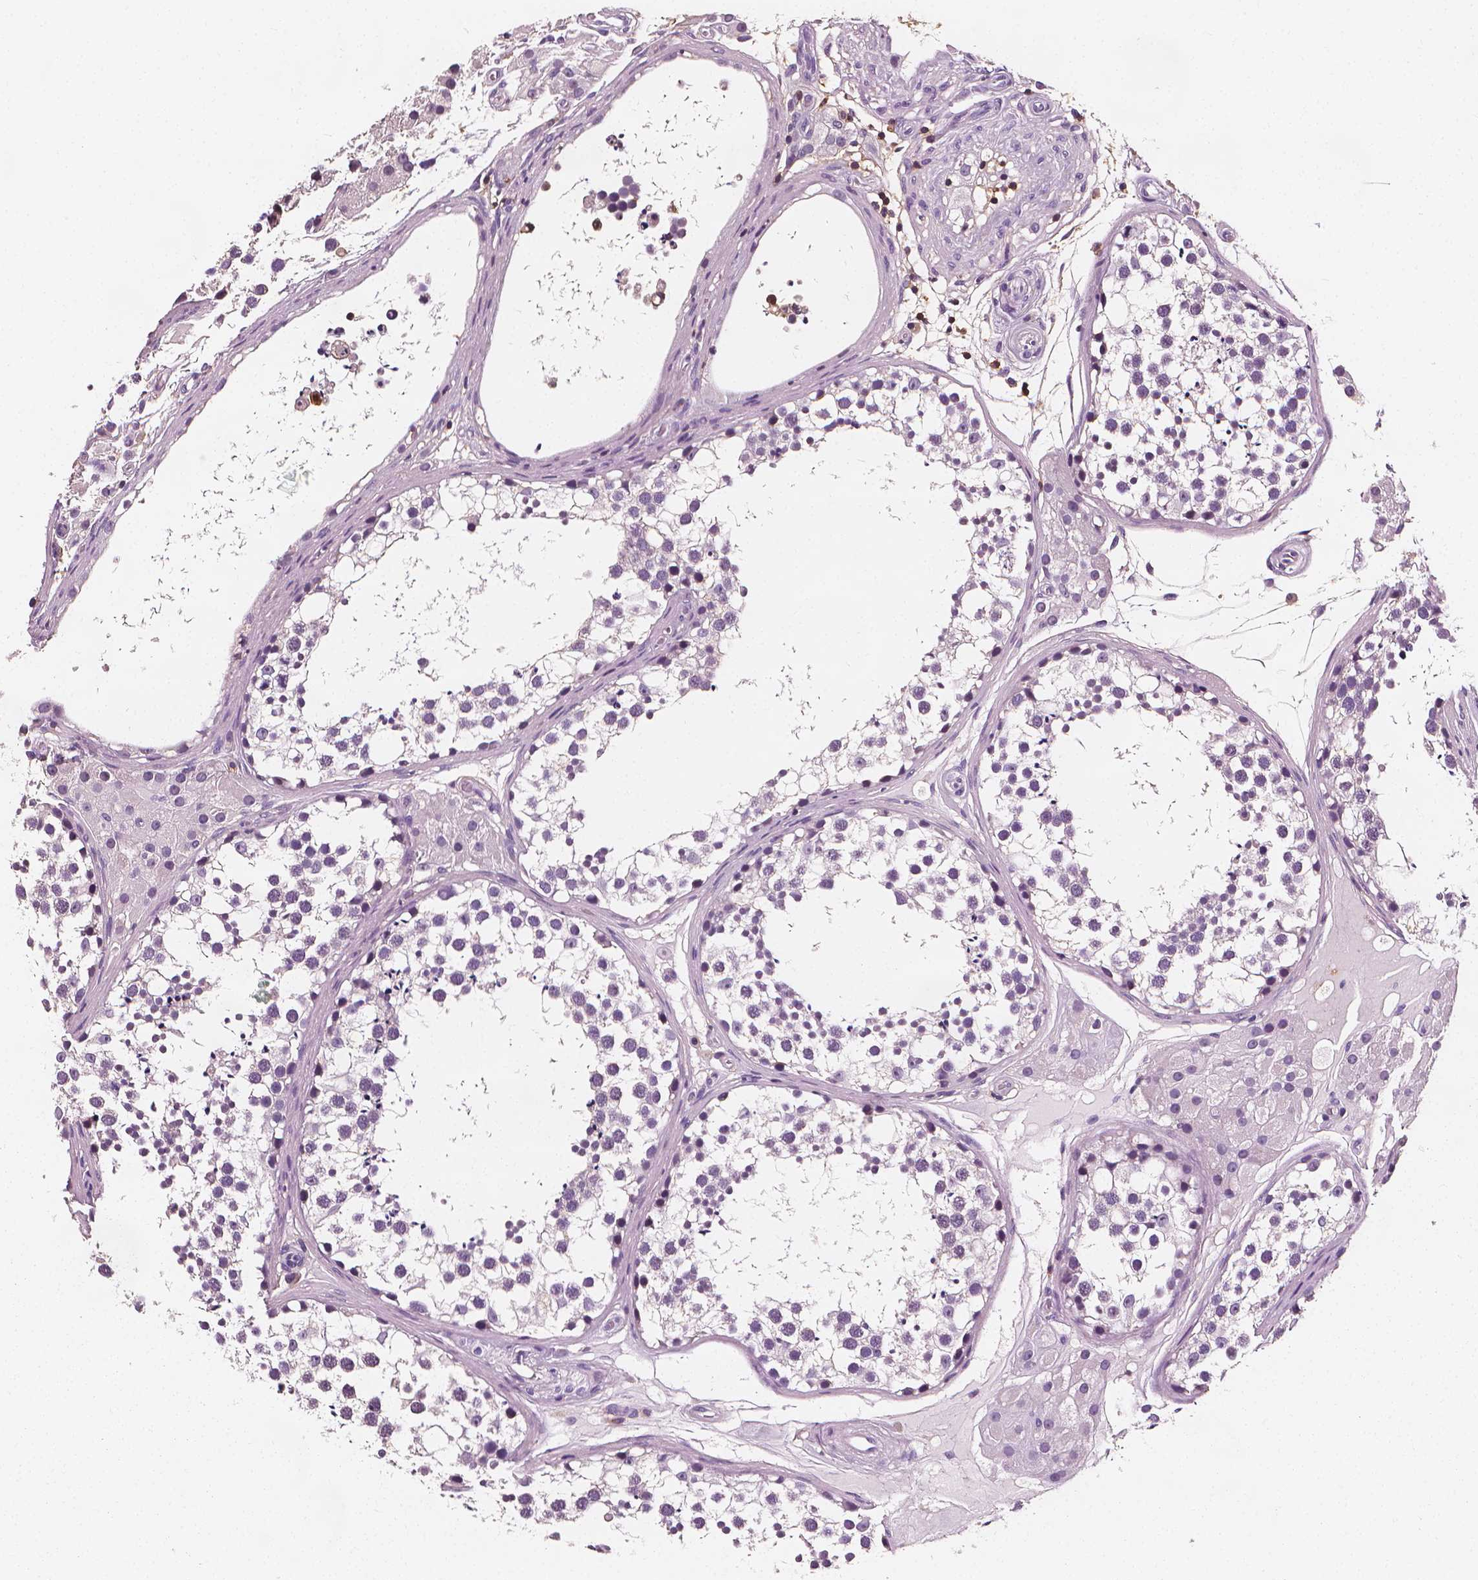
{"staining": {"intensity": "negative", "quantity": "none", "location": "none"}, "tissue": "testis", "cell_type": "Cells in seminiferous ducts", "image_type": "normal", "snomed": [{"axis": "morphology", "description": "Normal tissue, NOS"}, {"axis": "morphology", "description": "Seminoma, NOS"}, {"axis": "topography", "description": "Testis"}], "caption": "Immunohistochemistry photomicrograph of unremarkable human testis stained for a protein (brown), which exhibits no positivity in cells in seminiferous ducts.", "gene": "PTPRC", "patient": {"sex": "male", "age": 65}}